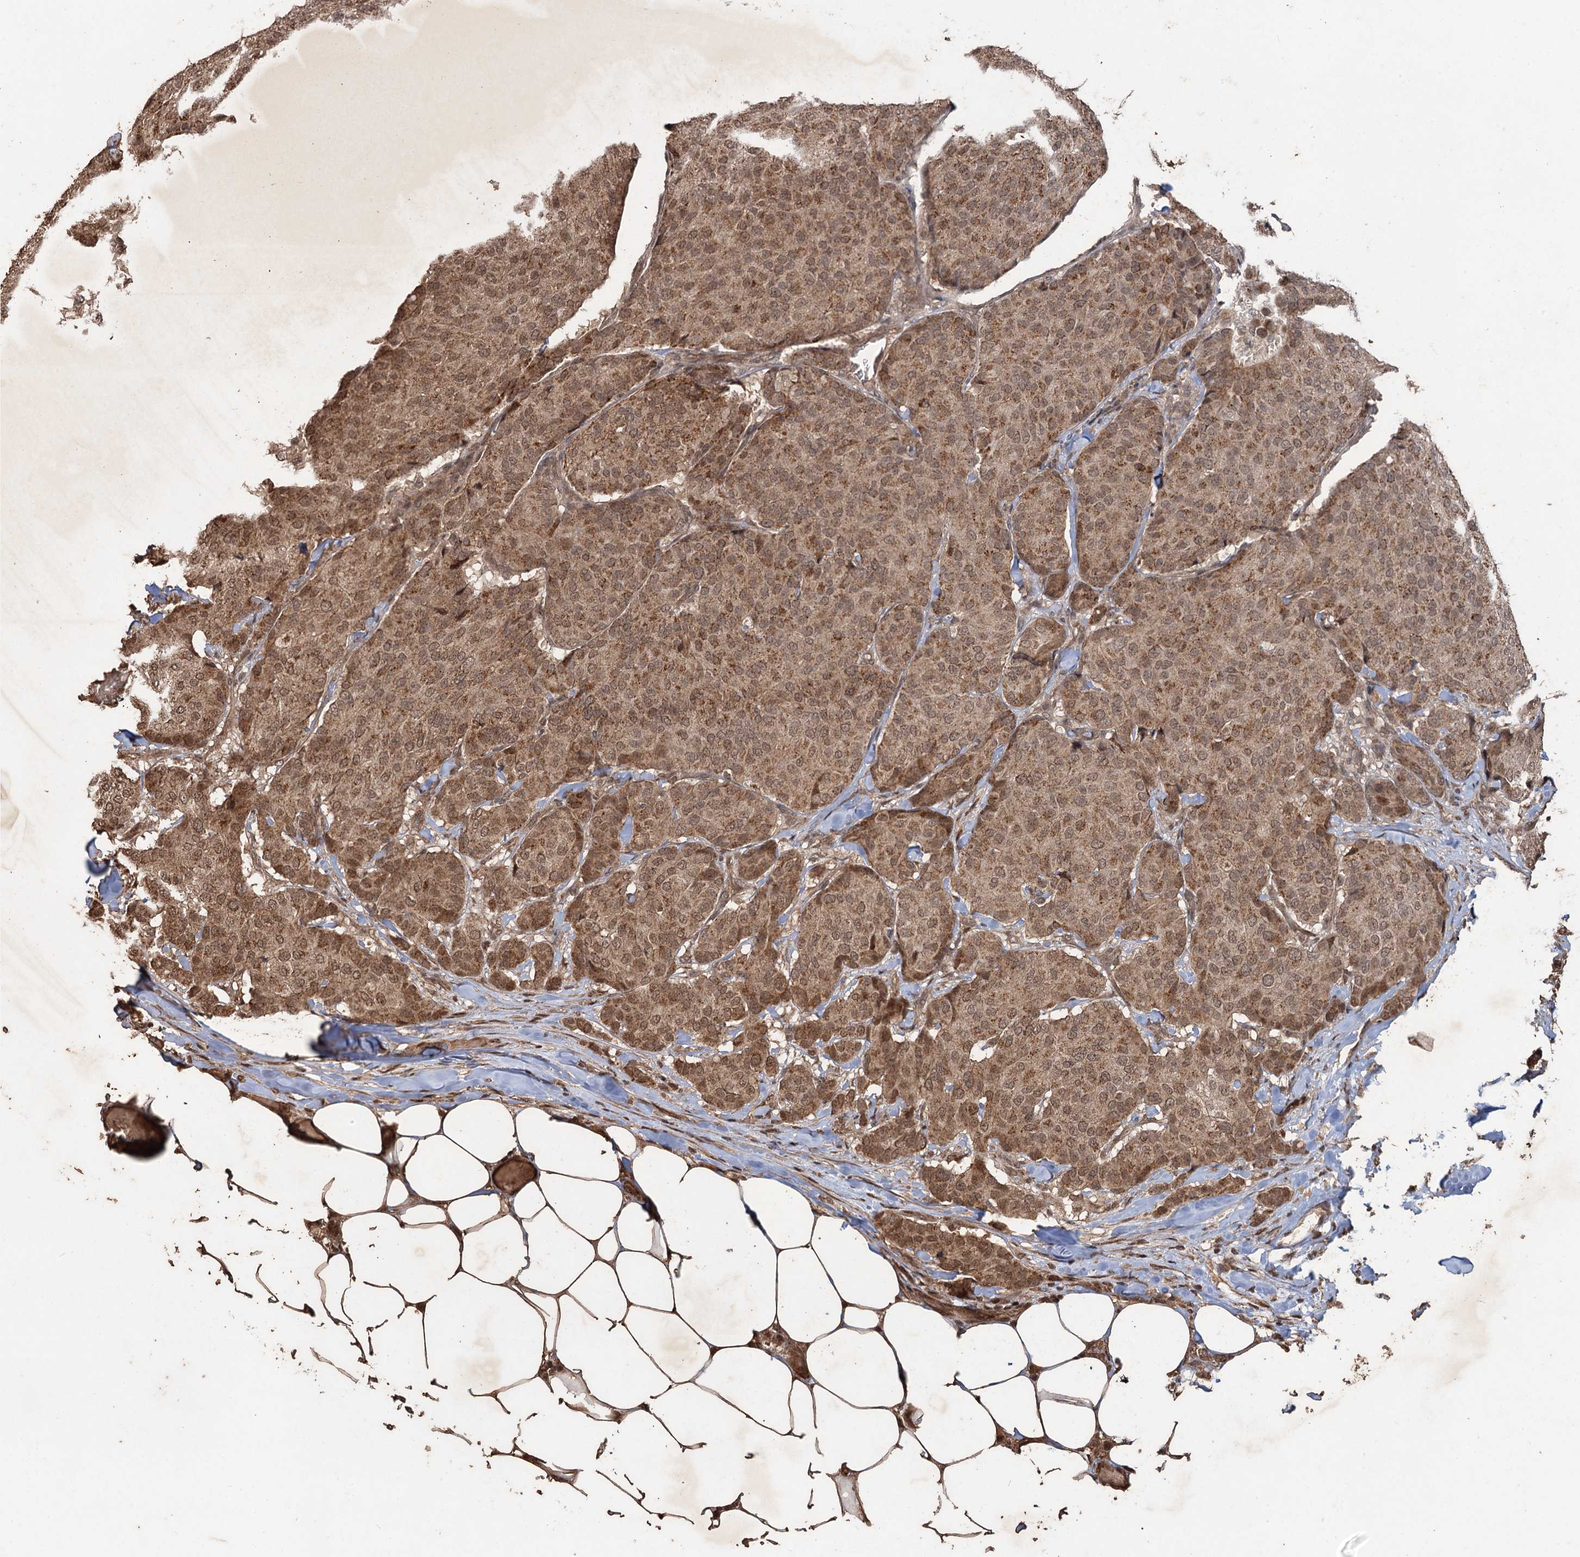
{"staining": {"intensity": "moderate", "quantity": ">75%", "location": "cytoplasmic/membranous,nuclear"}, "tissue": "breast cancer", "cell_type": "Tumor cells", "image_type": "cancer", "snomed": [{"axis": "morphology", "description": "Duct carcinoma"}, {"axis": "topography", "description": "Breast"}], "caption": "This micrograph demonstrates IHC staining of breast cancer (intraductal carcinoma), with medium moderate cytoplasmic/membranous and nuclear positivity in about >75% of tumor cells.", "gene": "REP15", "patient": {"sex": "female", "age": 75}}